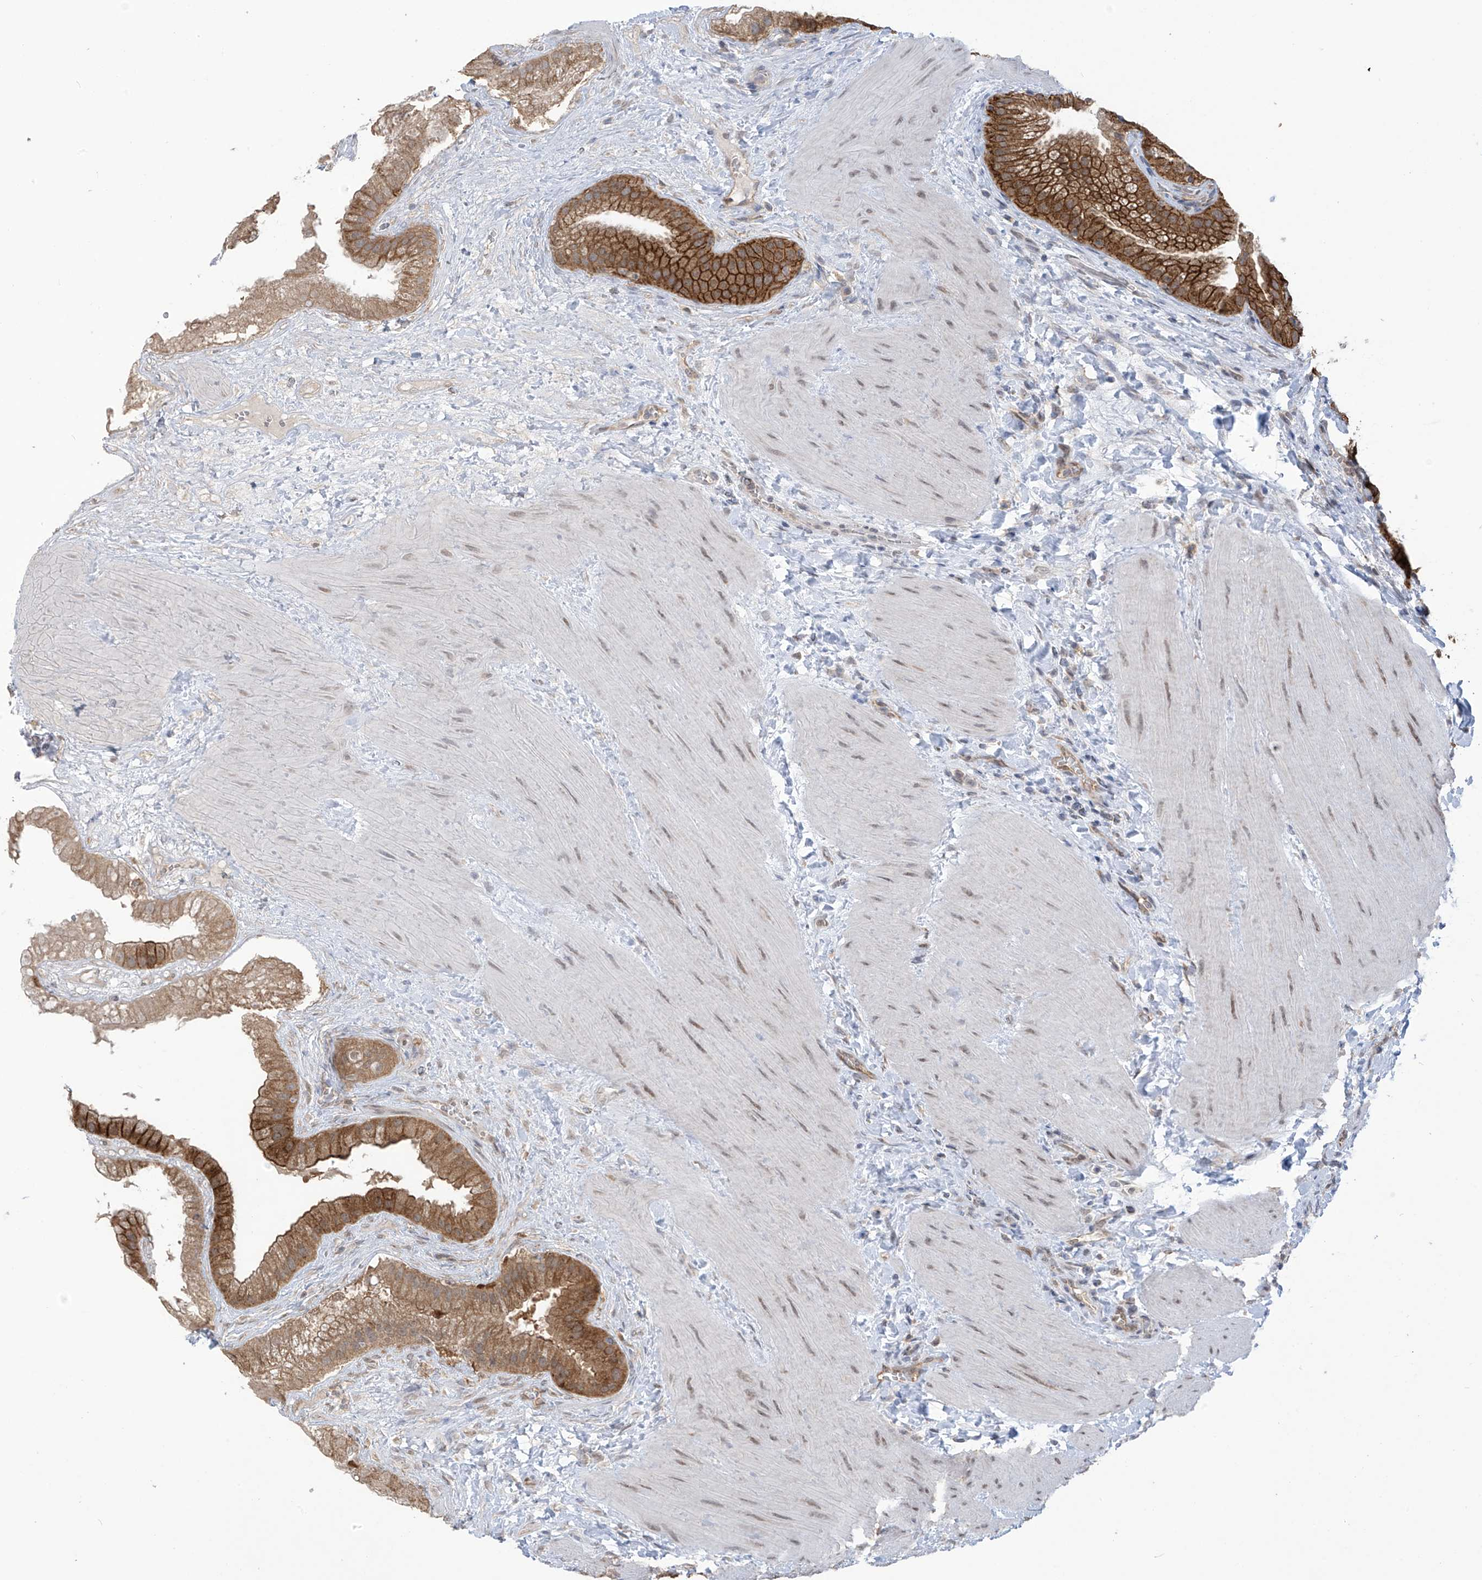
{"staining": {"intensity": "strong", "quantity": ">75%", "location": "cytoplasmic/membranous"}, "tissue": "gallbladder", "cell_type": "Glandular cells", "image_type": "normal", "snomed": [{"axis": "morphology", "description": "Normal tissue, NOS"}, {"axis": "topography", "description": "Gallbladder"}], "caption": "Immunohistochemistry (DAB (3,3'-diaminobenzidine)) staining of normal human gallbladder reveals strong cytoplasmic/membranous protein expression in approximately >75% of glandular cells.", "gene": "KIAA1522", "patient": {"sex": "male", "age": 55}}